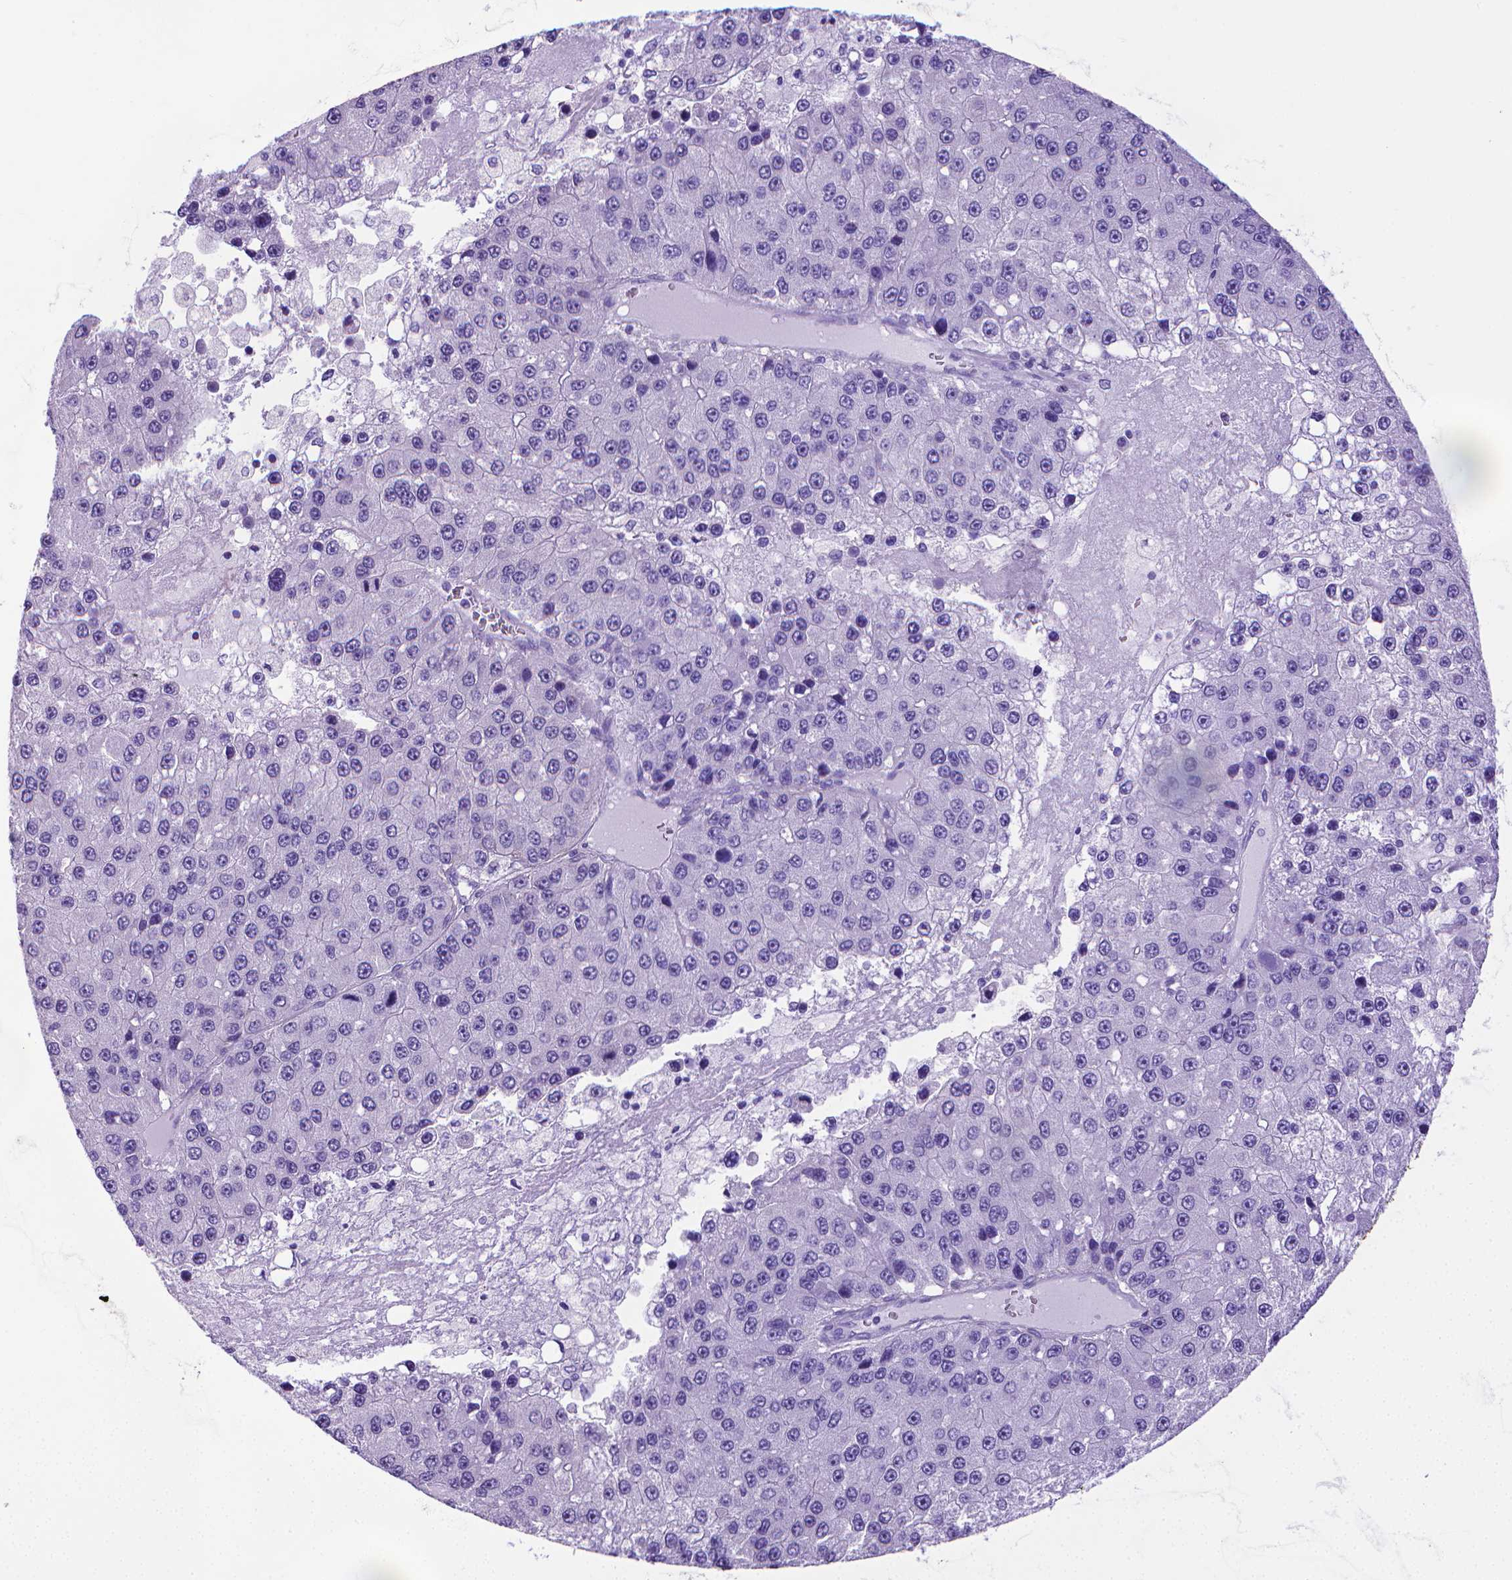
{"staining": {"intensity": "negative", "quantity": "none", "location": "none"}, "tissue": "liver cancer", "cell_type": "Tumor cells", "image_type": "cancer", "snomed": [{"axis": "morphology", "description": "Carcinoma, Hepatocellular, NOS"}, {"axis": "topography", "description": "Liver"}], "caption": "High magnification brightfield microscopy of liver cancer stained with DAB (3,3'-diaminobenzidine) (brown) and counterstained with hematoxylin (blue): tumor cells show no significant expression. Brightfield microscopy of immunohistochemistry (IHC) stained with DAB (brown) and hematoxylin (blue), captured at high magnification.", "gene": "MFAP2", "patient": {"sex": "female", "age": 73}}